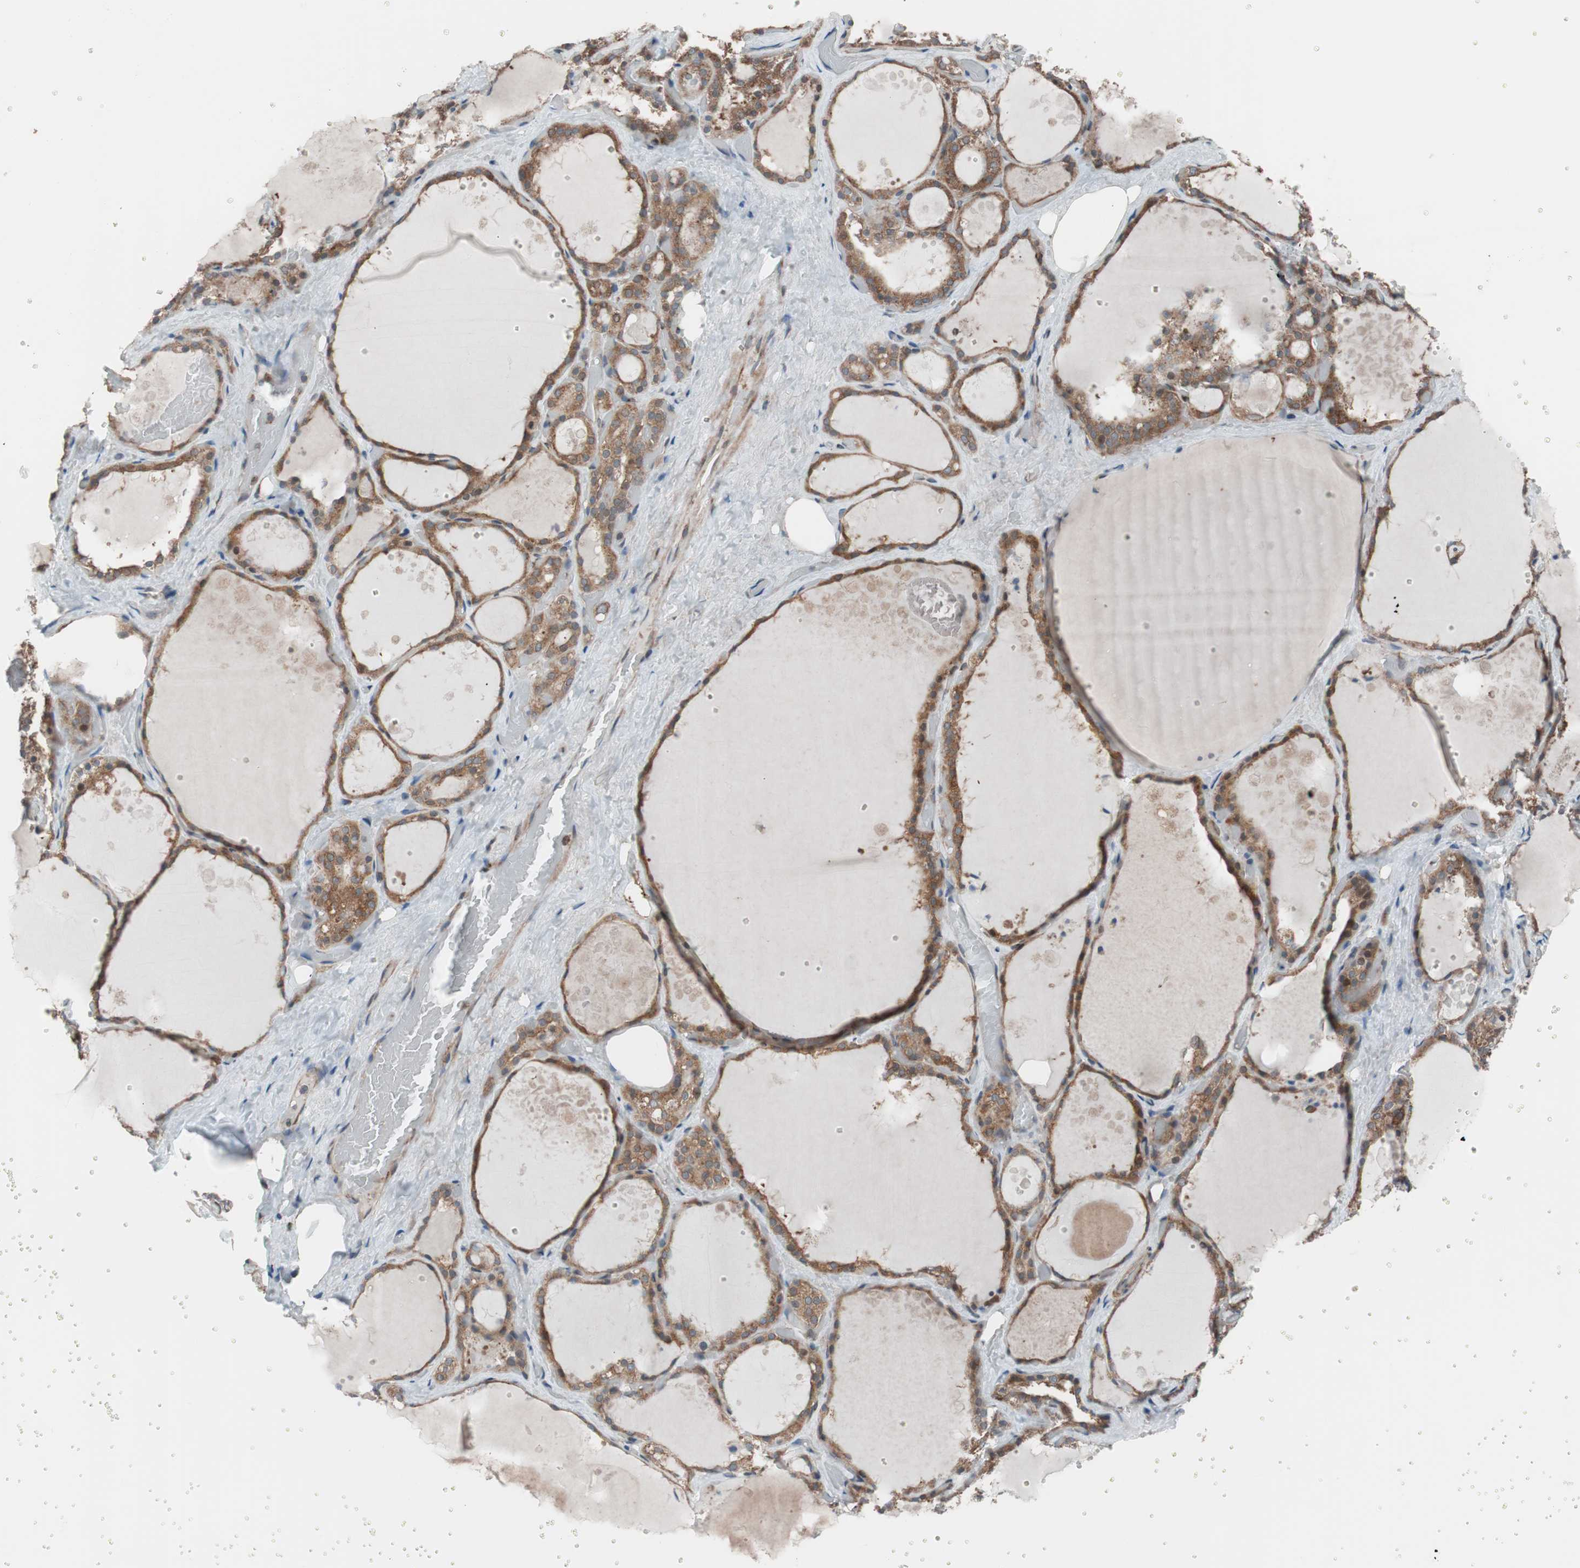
{"staining": {"intensity": "moderate", "quantity": ">75%", "location": "cytoplasmic/membranous"}, "tissue": "thyroid gland", "cell_type": "Glandular cells", "image_type": "normal", "snomed": [{"axis": "morphology", "description": "Normal tissue, NOS"}, {"axis": "topography", "description": "Thyroid gland"}], "caption": "DAB (3,3'-diaminobenzidine) immunohistochemical staining of benign human thyroid gland shows moderate cytoplasmic/membranous protein staining in about >75% of glandular cells.", "gene": "SEC31A", "patient": {"sex": "male", "age": 61}}